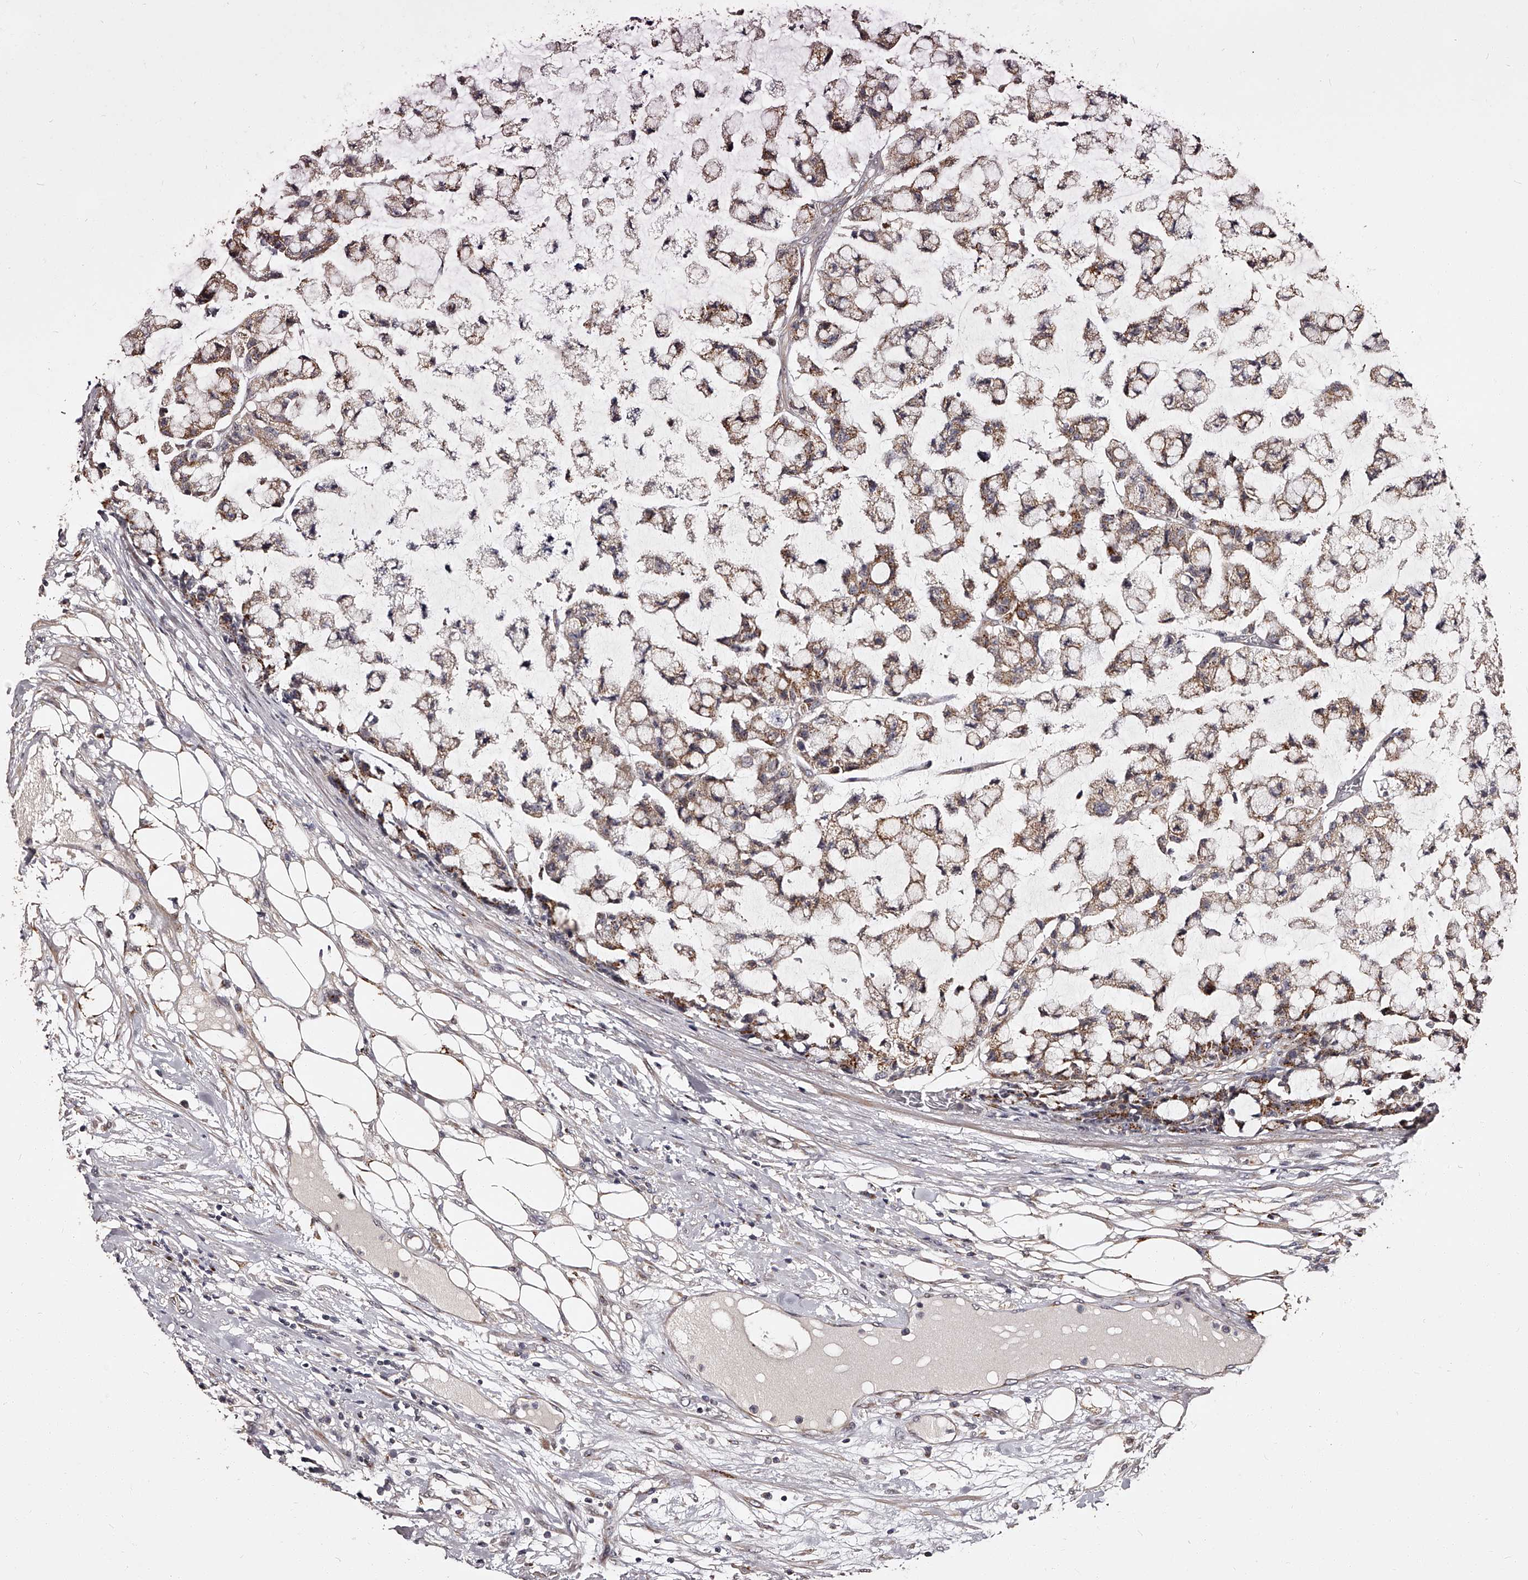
{"staining": {"intensity": "weak", "quantity": ">75%", "location": "cytoplasmic/membranous"}, "tissue": "colorectal cancer", "cell_type": "Tumor cells", "image_type": "cancer", "snomed": [{"axis": "morphology", "description": "Adenocarcinoma, NOS"}, {"axis": "topography", "description": "Colon"}], "caption": "Brown immunohistochemical staining in human adenocarcinoma (colorectal) demonstrates weak cytoplasmic/membranous positivity in about >75% of tumor cells.", "gene": "RSC1A1", "patient": {"sex": "female", "age": 84}}